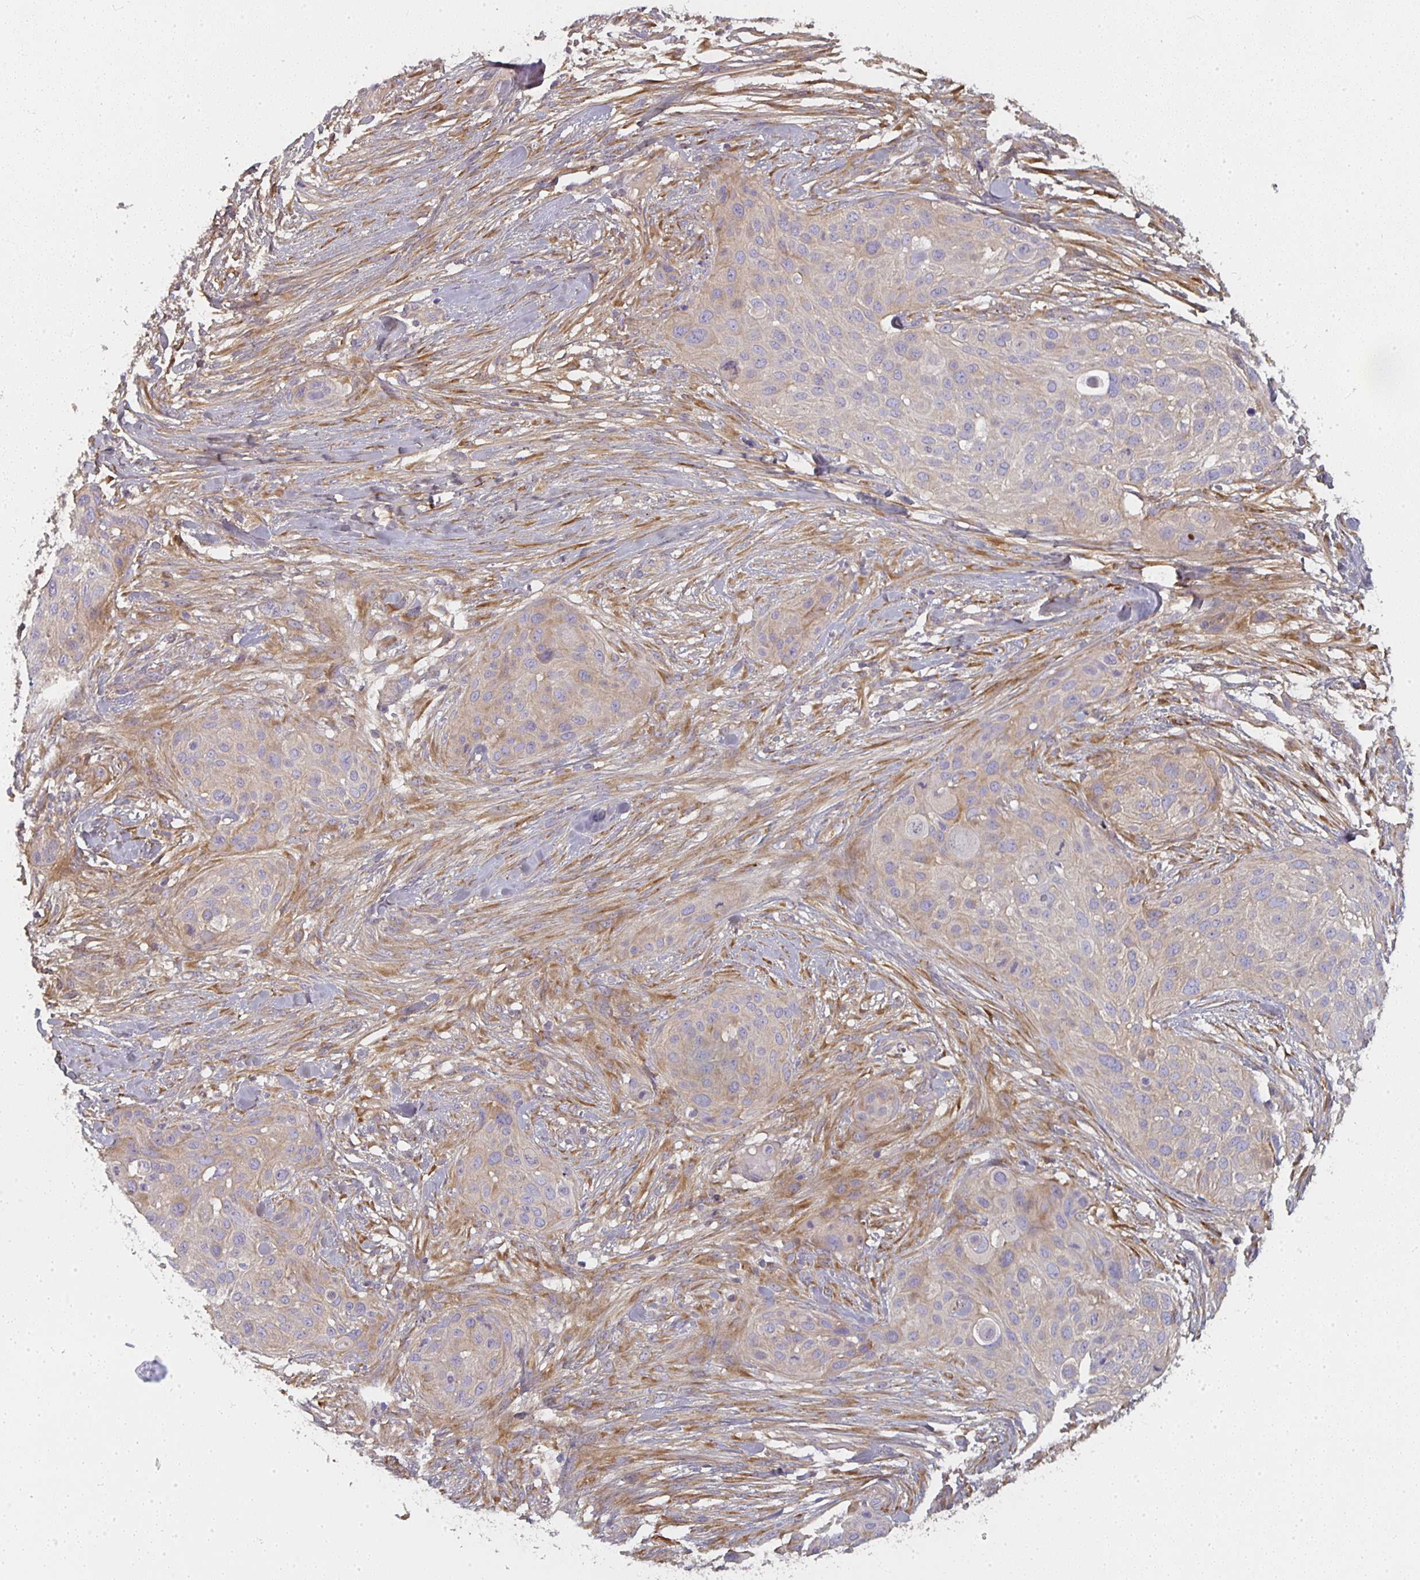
{"staining": {"intensity": "weak", "quantity": "<25%", "location": "cytoplasmic/membranous"}, "tissue": "skin cancer", "cell_type": "Tumor cells", "image_type": "cancer", "snomed": [{"axis": "morphology", "description": "Squamous cell carcinoma, NOS"}, {"axis": "topography", "description": "Skin"}], "caption": "The micrograph demonstrates no staining of tumor cells in skin cancer (squamous cell carcinoma).", "gene": "CTHRC1", "patient": {"sex": "female", "age": 87}}